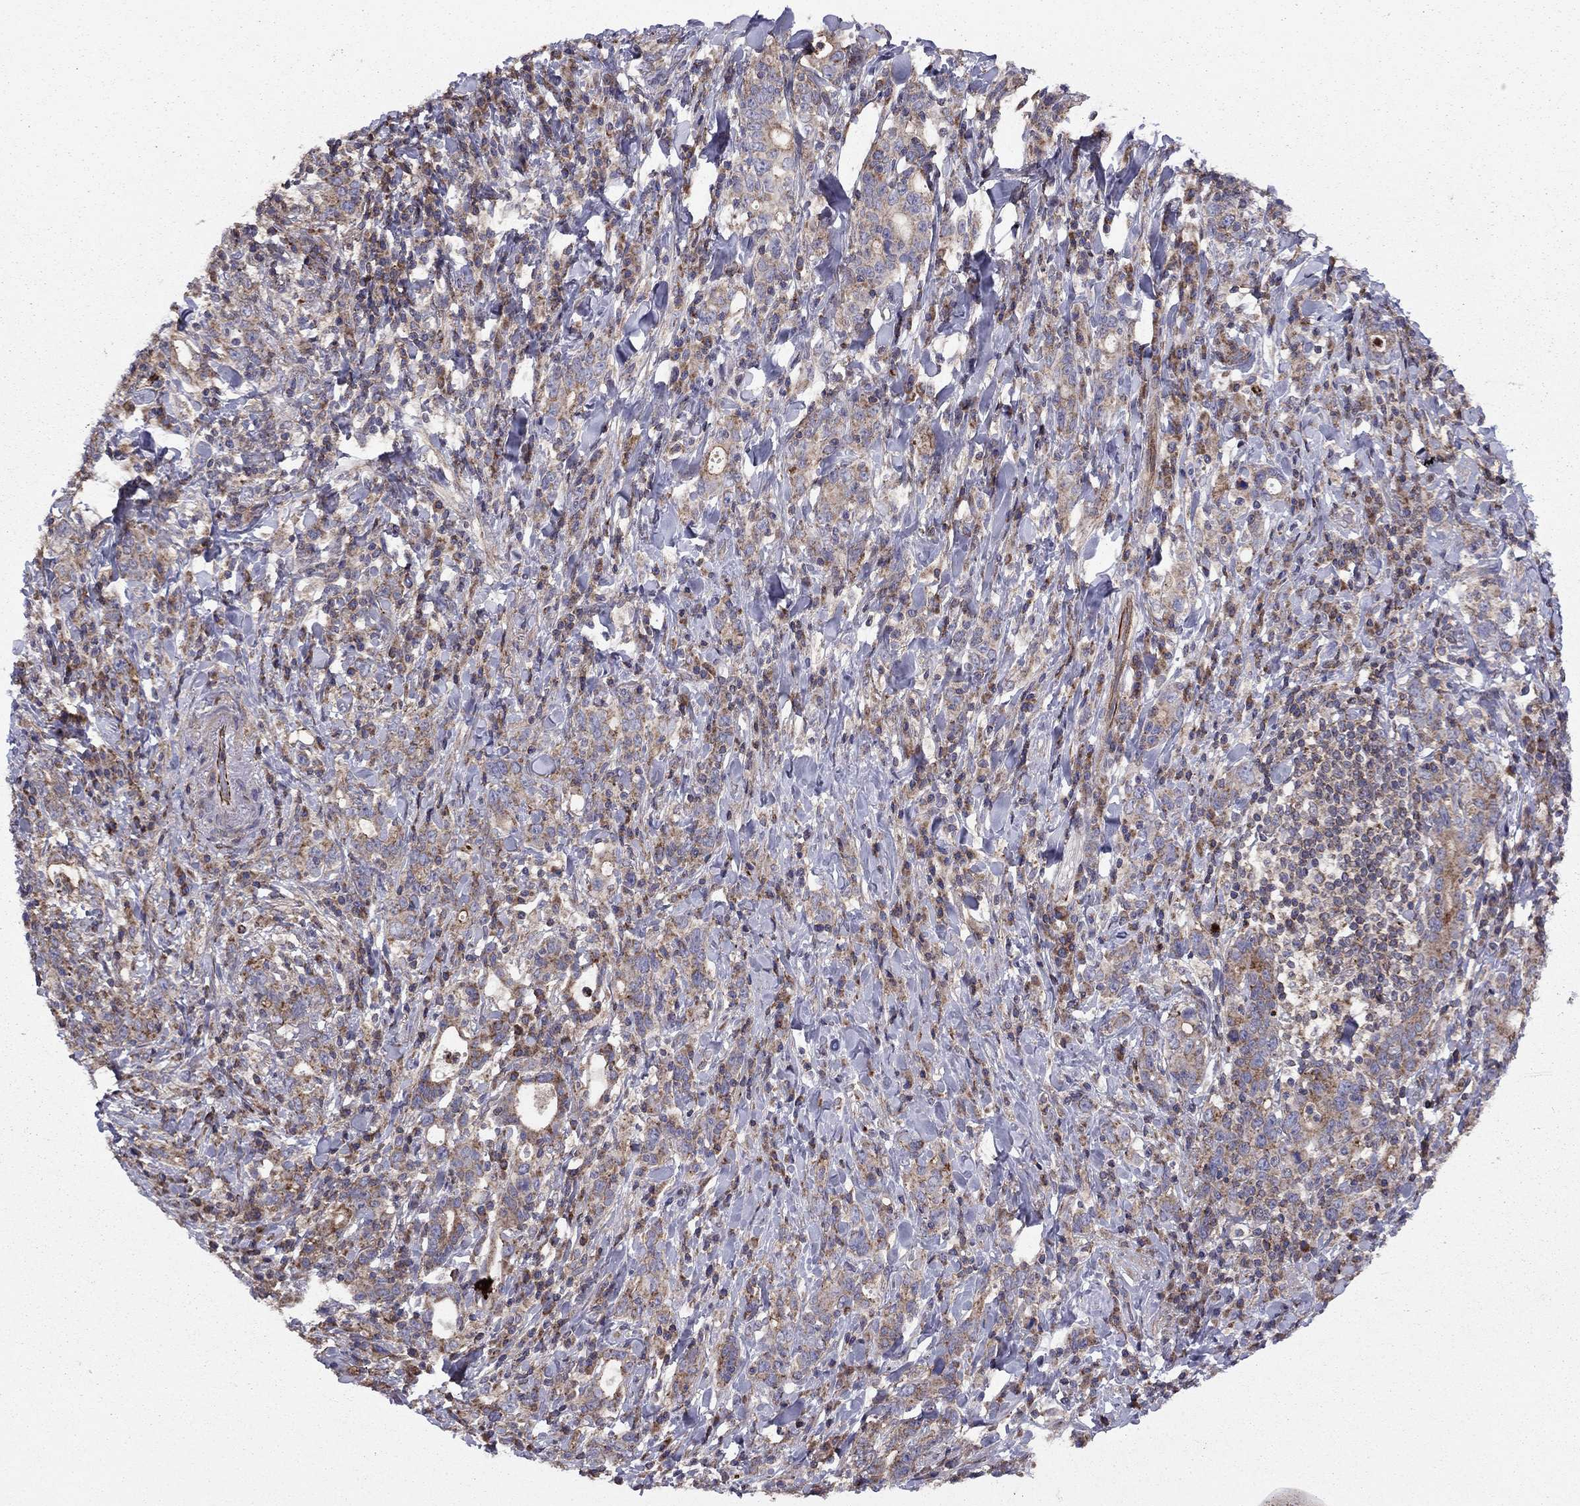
{"staining": {"intensity": "moderate", "quantity": "<25%", "location": "cytoplasmic/membranous"}, "tissue": "stomach cancer", "cell_type": "Tumor cells", "image_type": "cancer", "snomed": [{"axis": "morphology", "description": "Adenocarcinoma, NOS"}, {"axis": "topography", "description": "Stomach"}], "caption": "Protein staining of stomach cancer (adenocarcinoma) tissue reveals moderate cytoplasmic/membranous staining in approximately <25% of tumor cells. Nuclei are stained in blue.", "gene": "ALG6", "patient": {"sex": "male", "age": 79}}